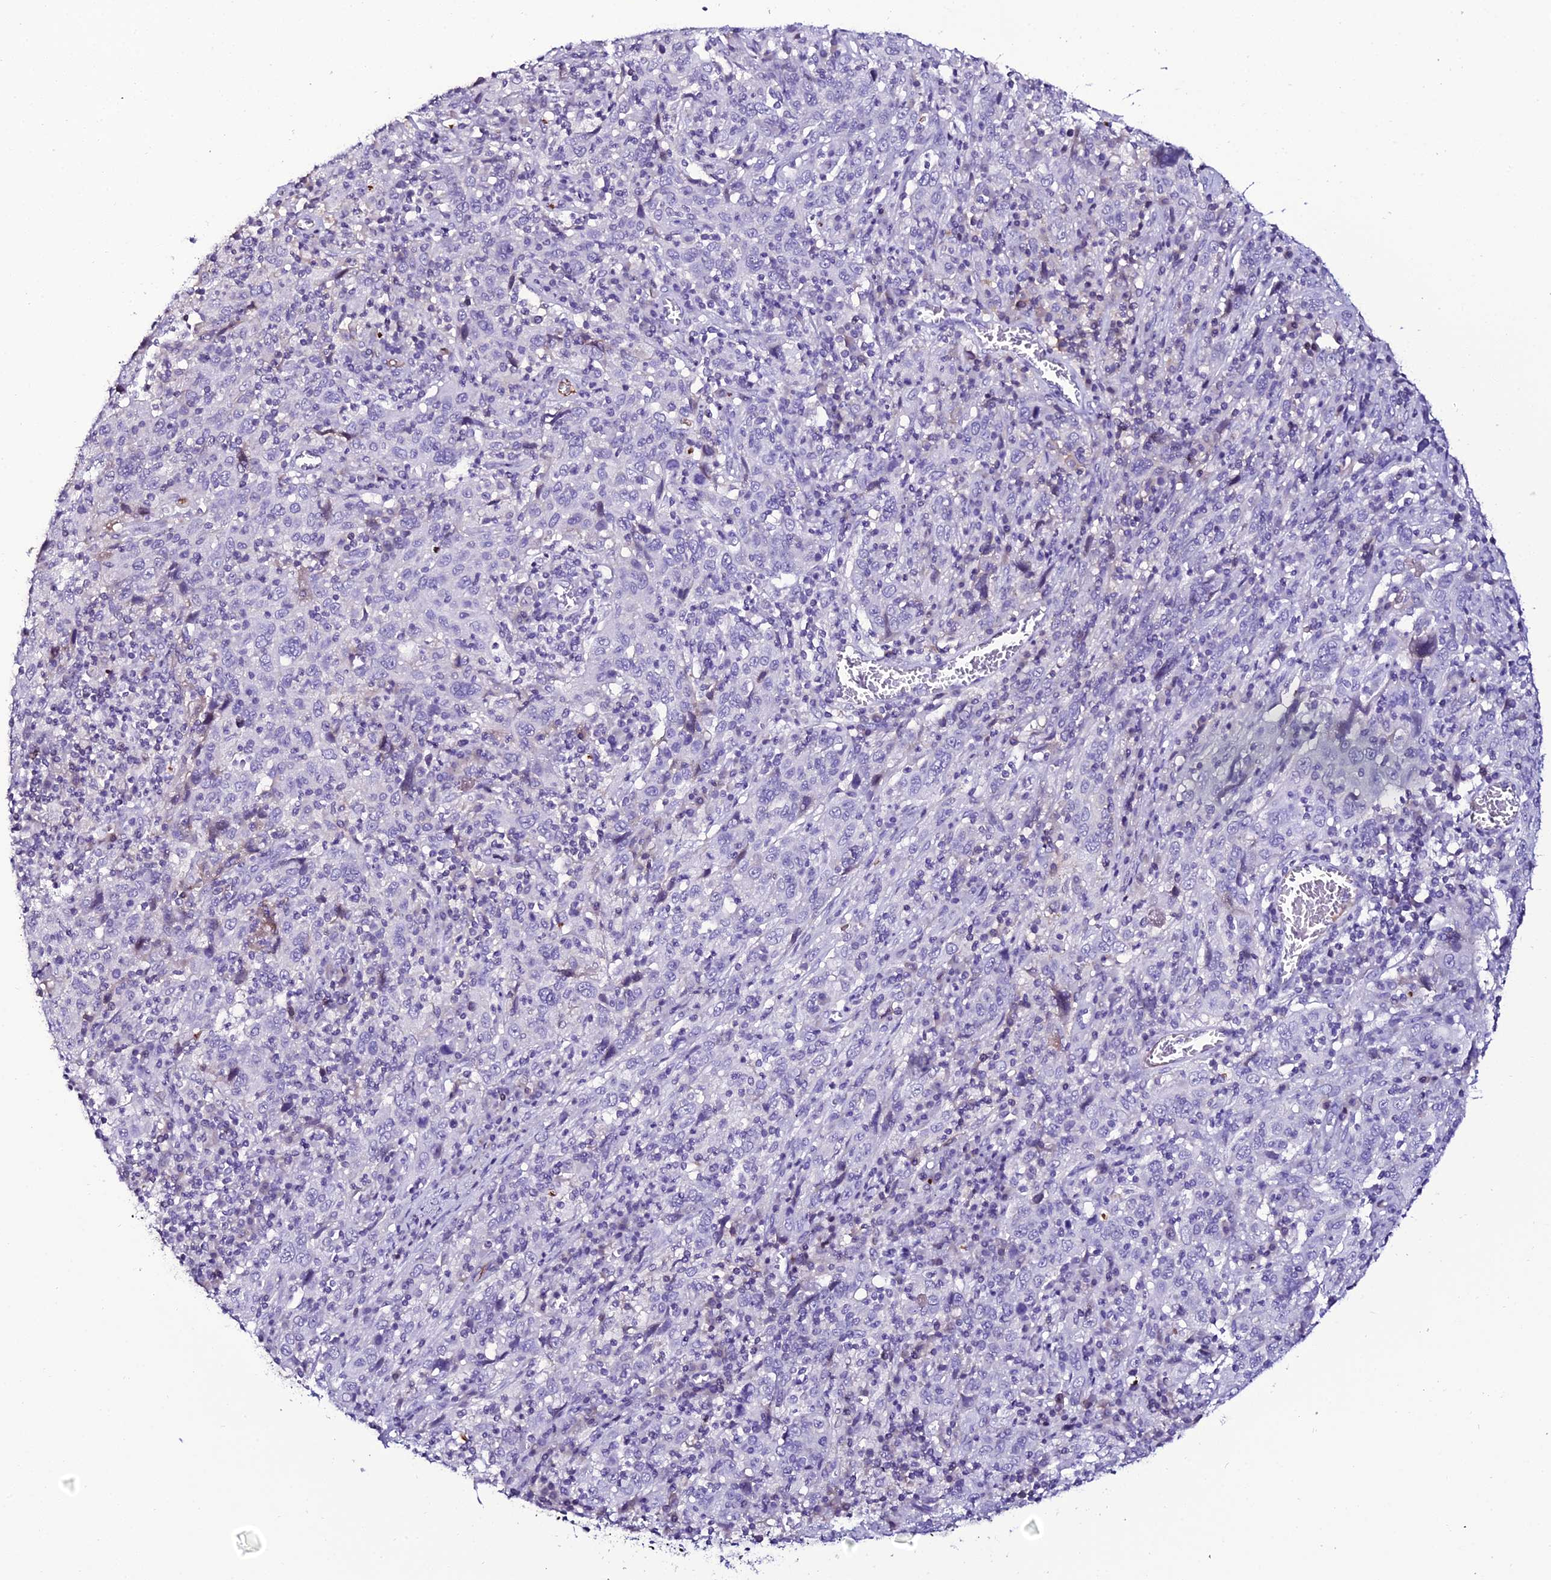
{"staining": {"intensity": "negative", "quantity": "none", "location": "none"}, "tissue": "cervical cancer", "cell_type": "Tumor cells", "image_type": "cancer", "snomed": [{"axis": "morphology", "description": "Squamous cell carcinoma, NOS"}, {"axis": "topography", "description": "Cervix"}], "caption": "IHC of human cervical squamous cell carcinoma displays no staining in tumor cells.", "gene": "DEFB132", "patient": {"sex": "female", "age": 46}}